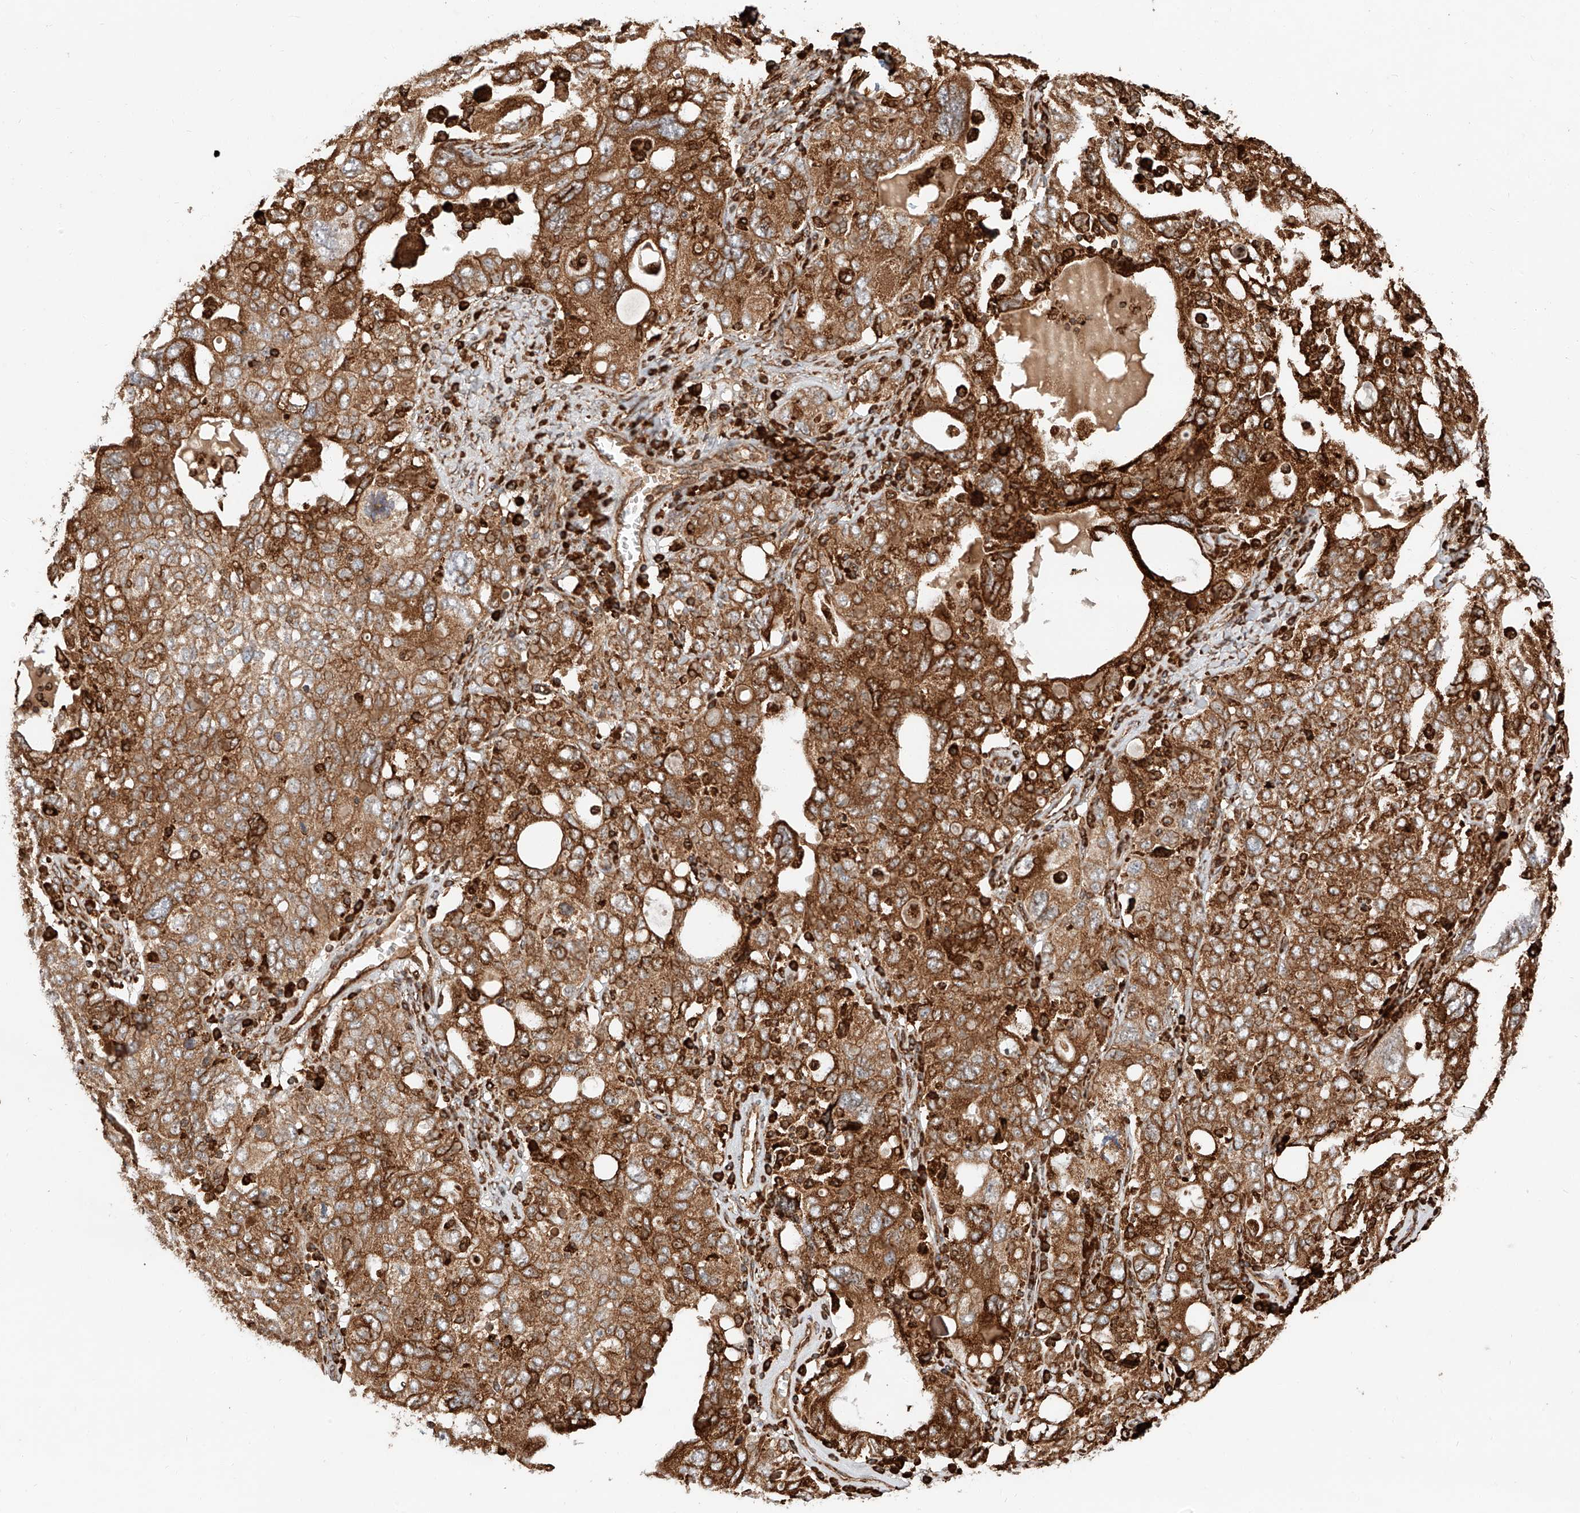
{"staining": {"intensity": "strong", "quantity": ">75%", "location": "cytoplasmic/membranous"}, "tissue": "ovarian cancer", "cell_type": "Tumor cells", "image_type": "cancer", "snomed": [{"axis": "morphology", "description": "Carcinoma, endometroid"}, {"axis": "topography", "description": "Ovary"}], "caption": "Tumor cells display high levels of strong cytoplasmic/membranous expression in approximately >75% of cells in ovarian cancer. (IHC, brightfield microscopy, high magnification).", "gene": "ZNF84", "patient": {"sex": "female", "age": 62}}